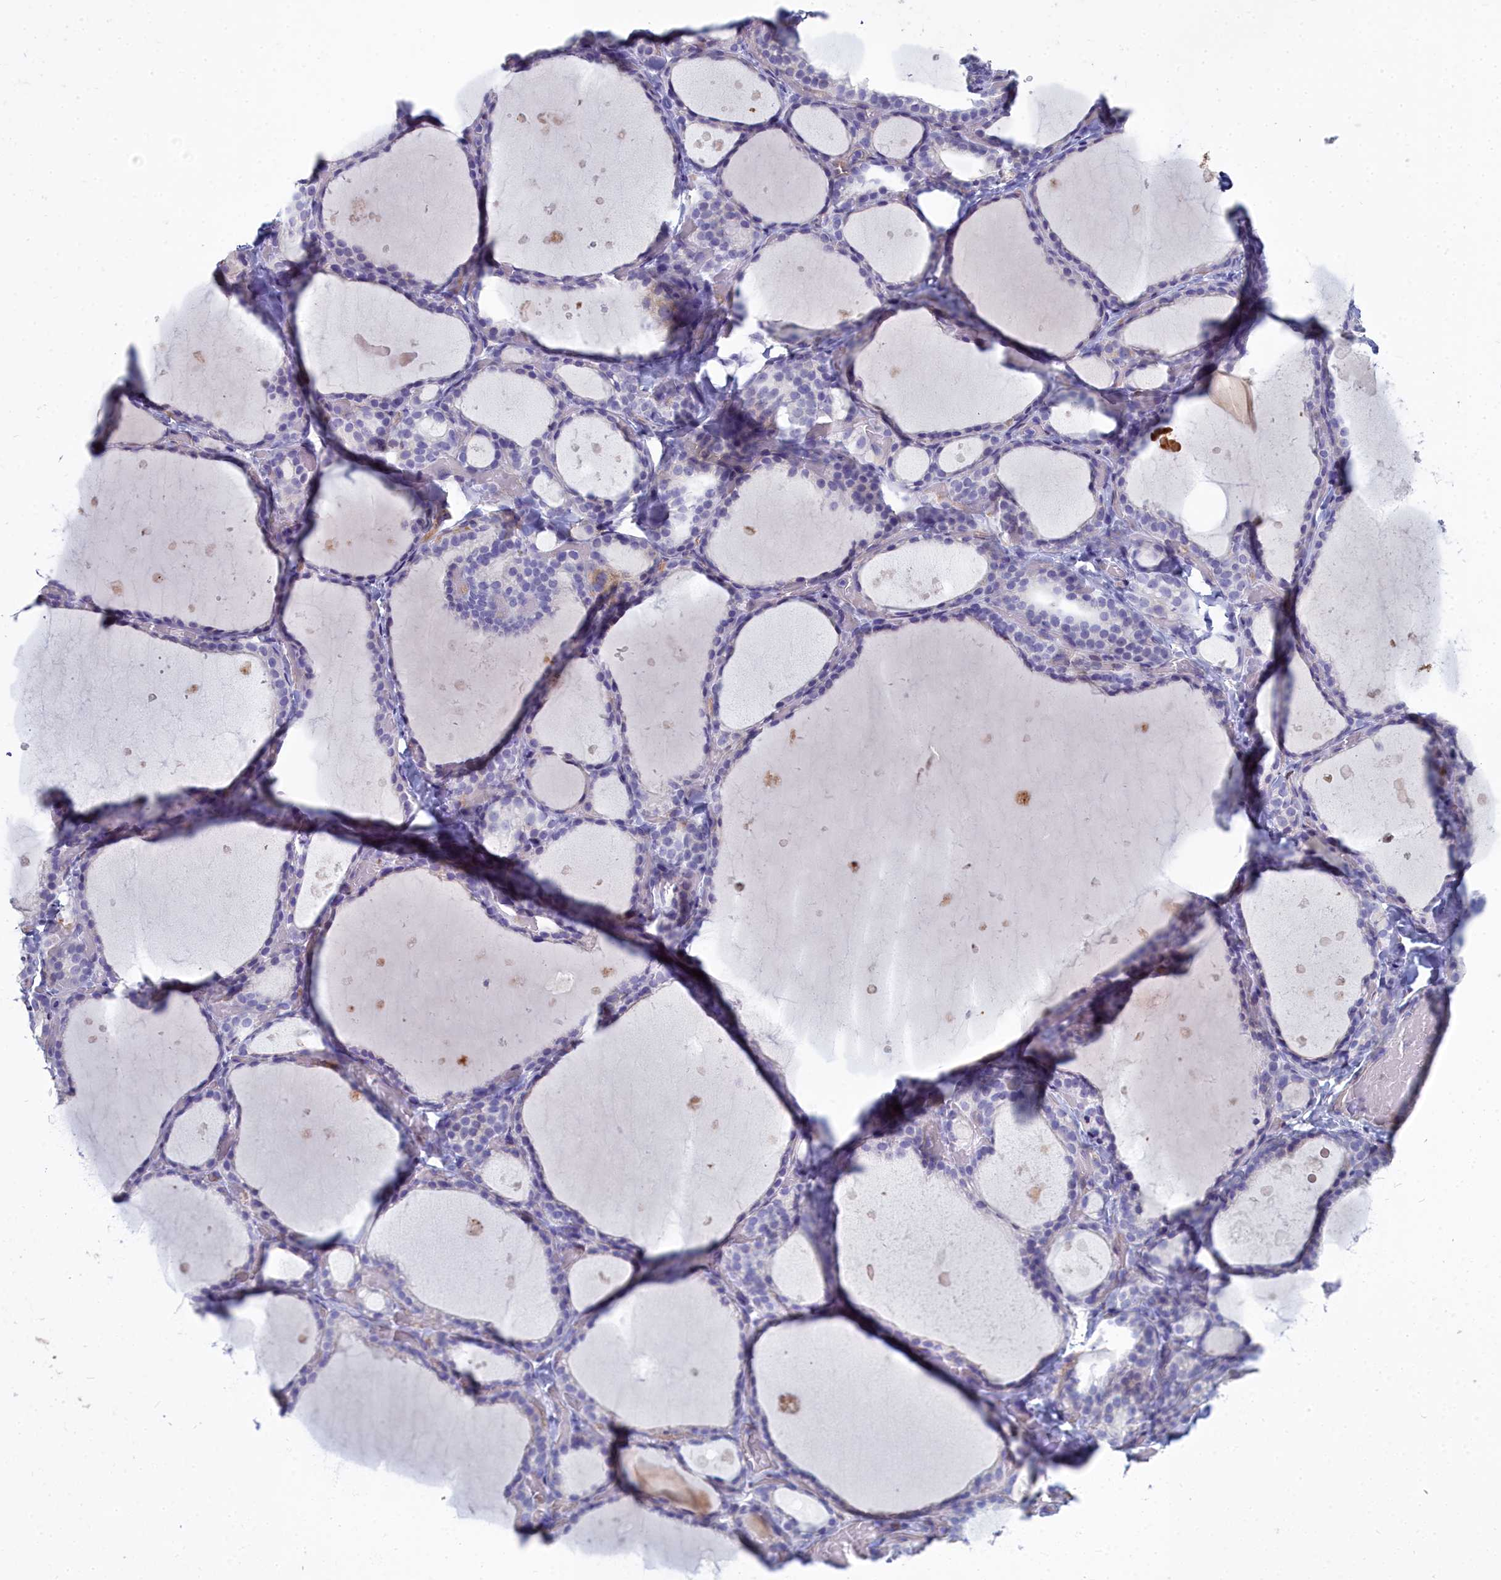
{"staining": {"intensity": "negative", "quantity": "none", "location": "none"}, "tissue": "thyroid gland", "cell_type": "Glandular cells", "image_type": "normal", "snomed": [{"axis": "morphology", "description": "Normal tissue, NOS"}, {"axis": "topography", "description": "Thyroid gland"}], "caption": "This is an immunohistochemistry (IHC) micrograph of benign thyroid gland. There is no staining in glandular cells.", "gene": "PPP1R14A", "patient": {"sex": "female", "age": 44}}